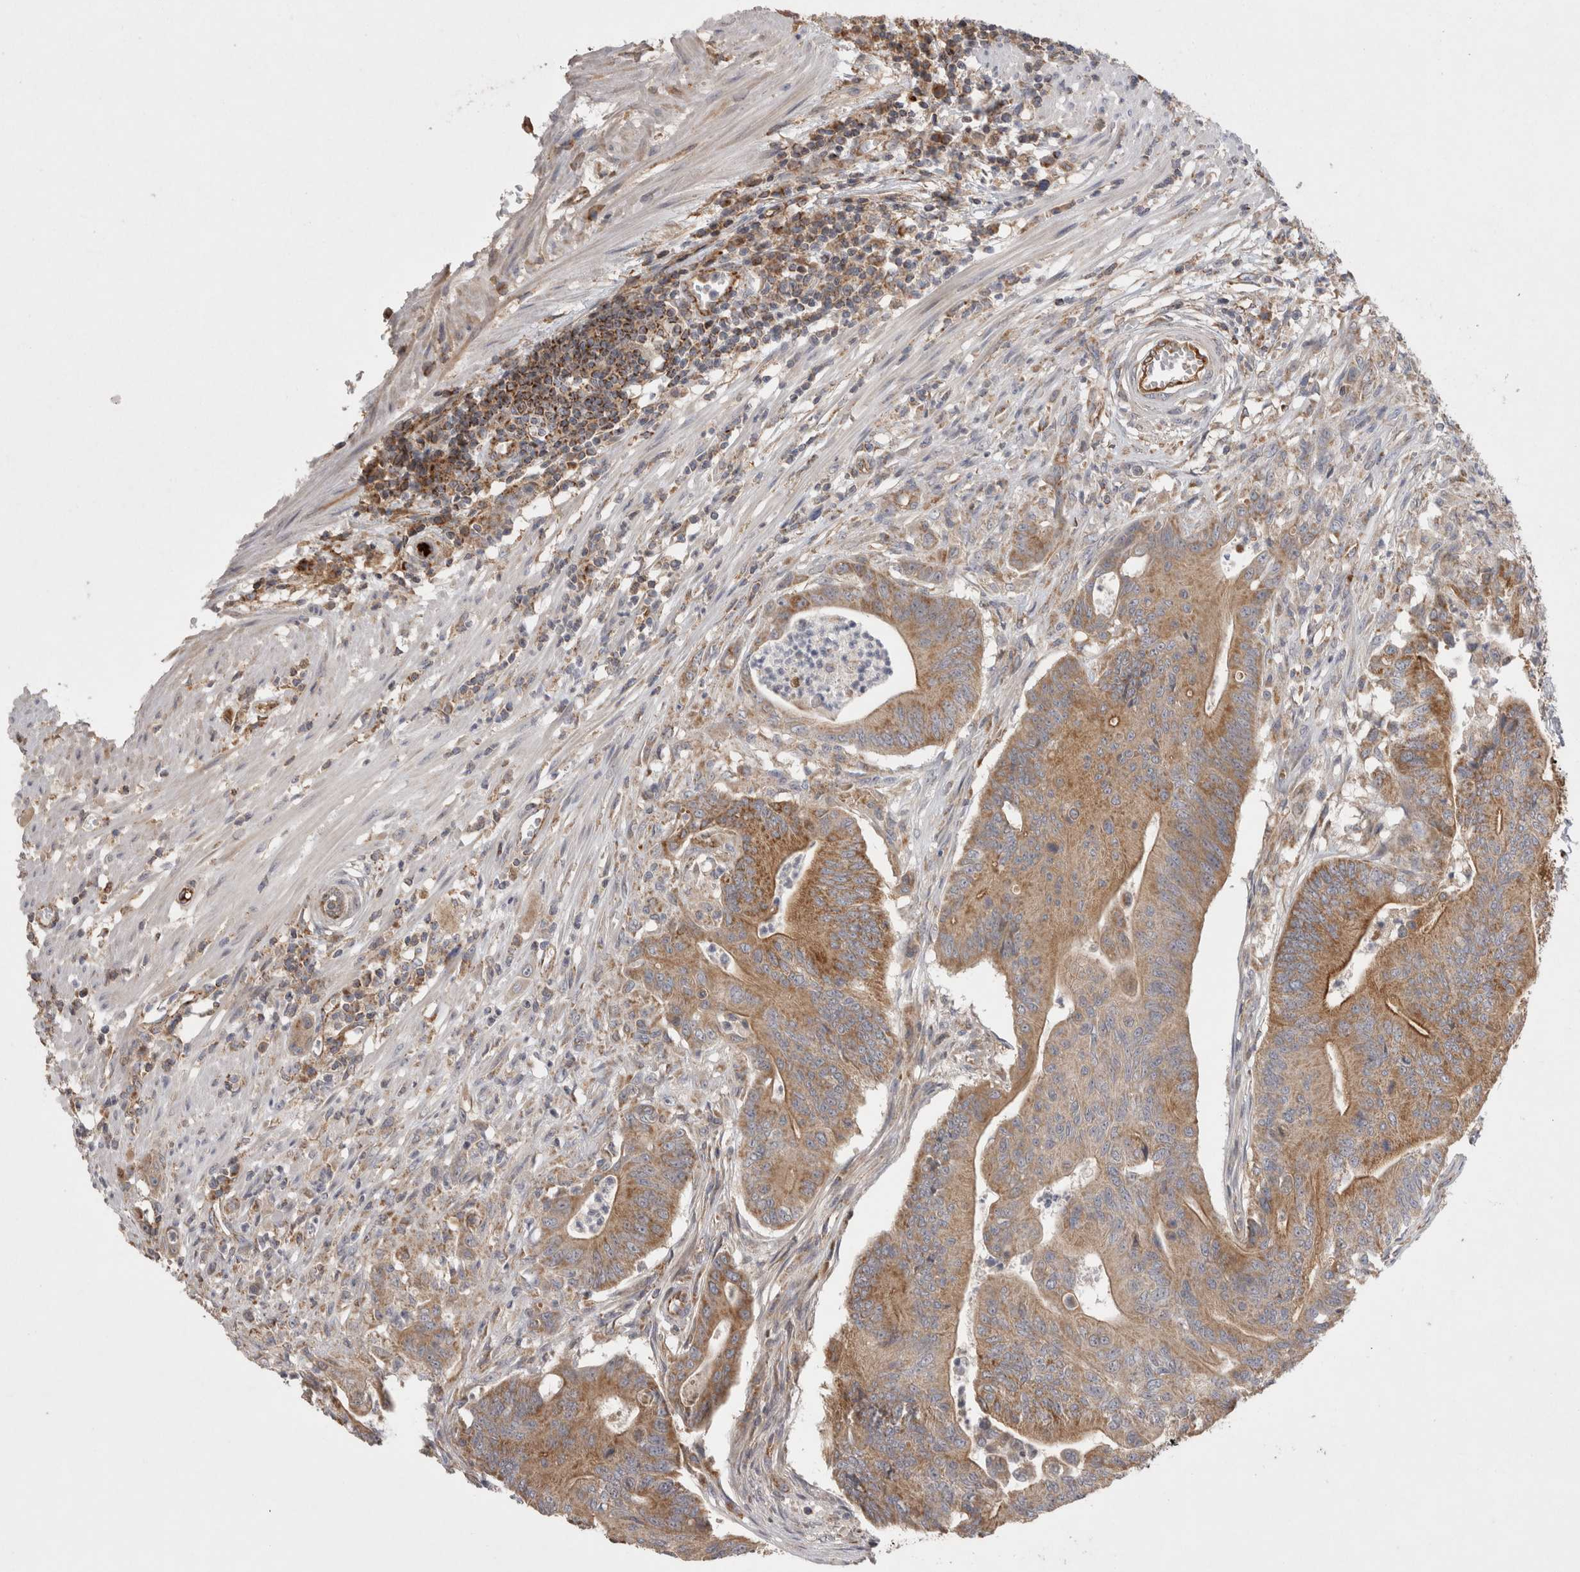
{"staining": {"intensity": "moderate", "quantity": ">75%", "location": "cytoplasmic/membranous"}, "tissue": "colorectal cancer", "cell_type": "Tumor cells", "image_type": "cancer", "snomed": [{"axis": "morphology", "description": "Adenoma, NOS"}, {"axis": "morphology", "description": "Adenocarcinoma, NOS"}, {"axis": "topography", "description": "Colon"}], "caption": "Protein expression analysis of colorectal cancer reveals moderate cytoplasmic/membranous positivity in about >75% of tumor cells.", "gene": "DARS2", "patient": {"sex": "male", "age": 79}}